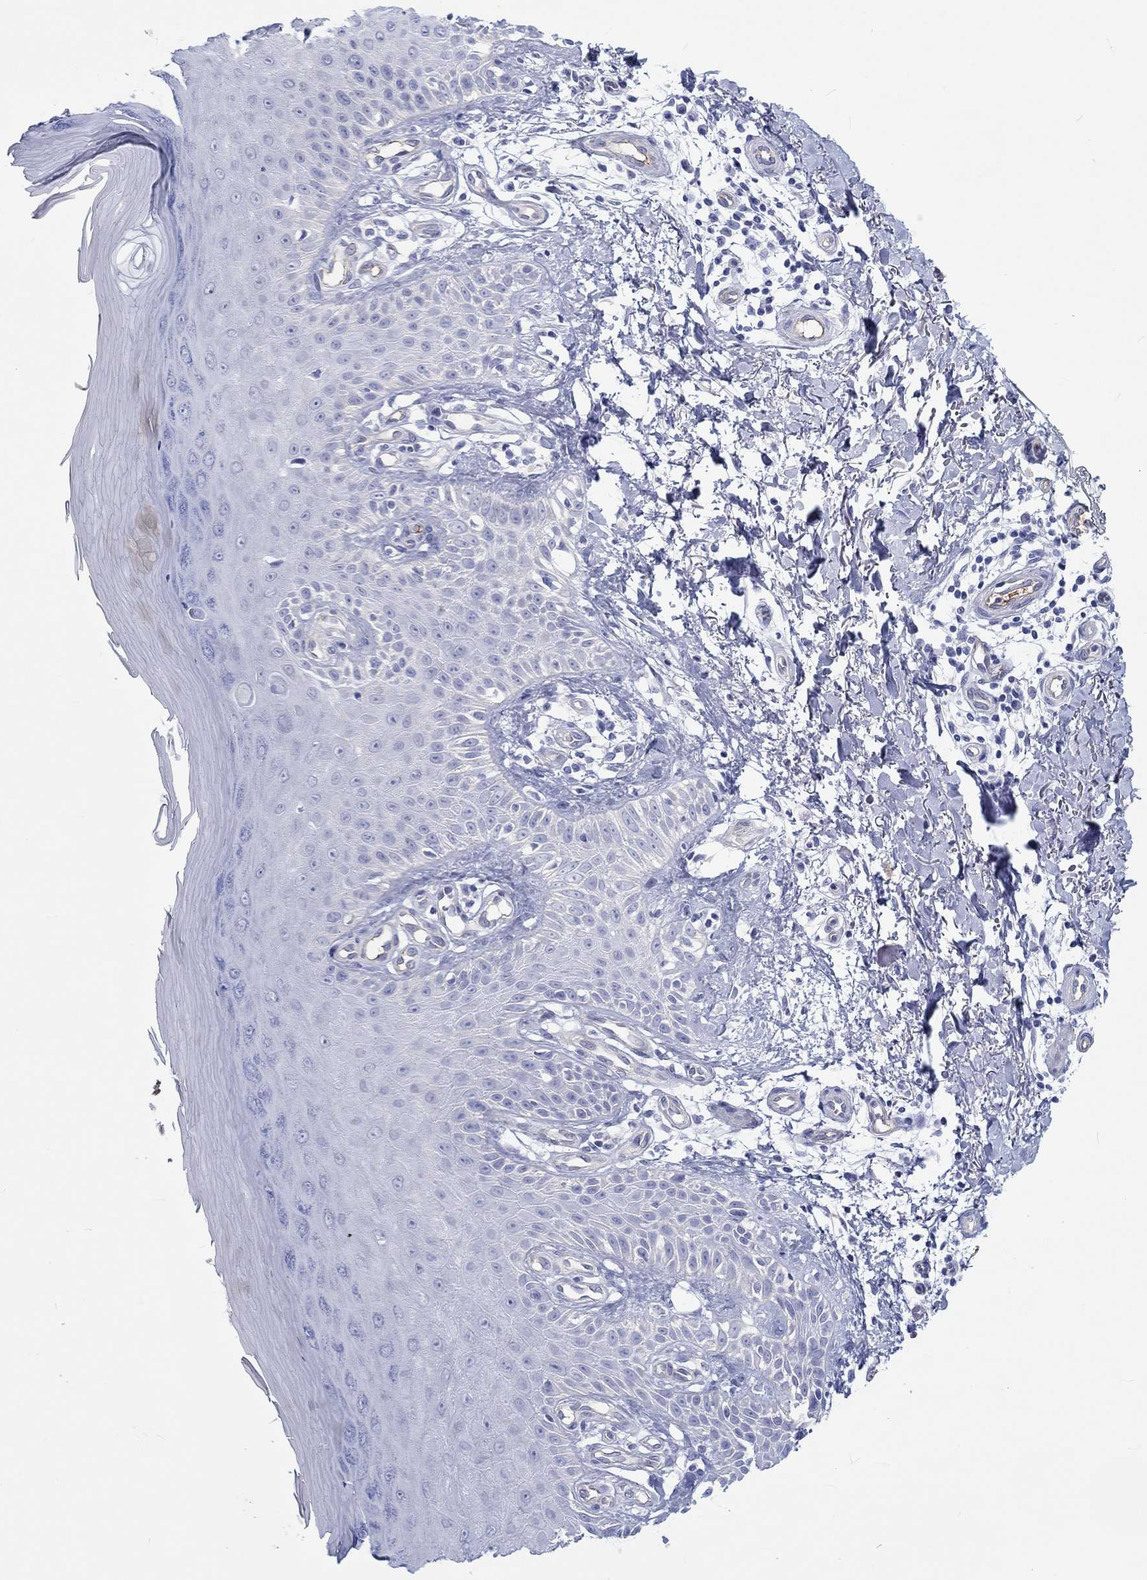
{"staining": {"intensity": "negative", "quantity": "none", "location": "none"}, "tissue": "skin", "cell_type": "Fibroblasts", "image_type": "normal", "snomed": [{"axis": "morphology", "description": "Normal tissue, NOS"}, {"axis": "morphology", "description": "Inflammation, NOS"}, {"axis": "morphology", "description": "Fibrosis, NOS"}, {"axis": "topography", "description": "Skin"}], "caption": "The histopathology image demonstrates no significant expression in fibroblasts of skin. (Stains: DAB (3,3'-diaminobenzidine) IHC with hematoxylin counter stain, Microscopy: brightfield microscopy at high magnification).", "gene": "CDY1B", "patient": {"sex": "male", "age": 71}}